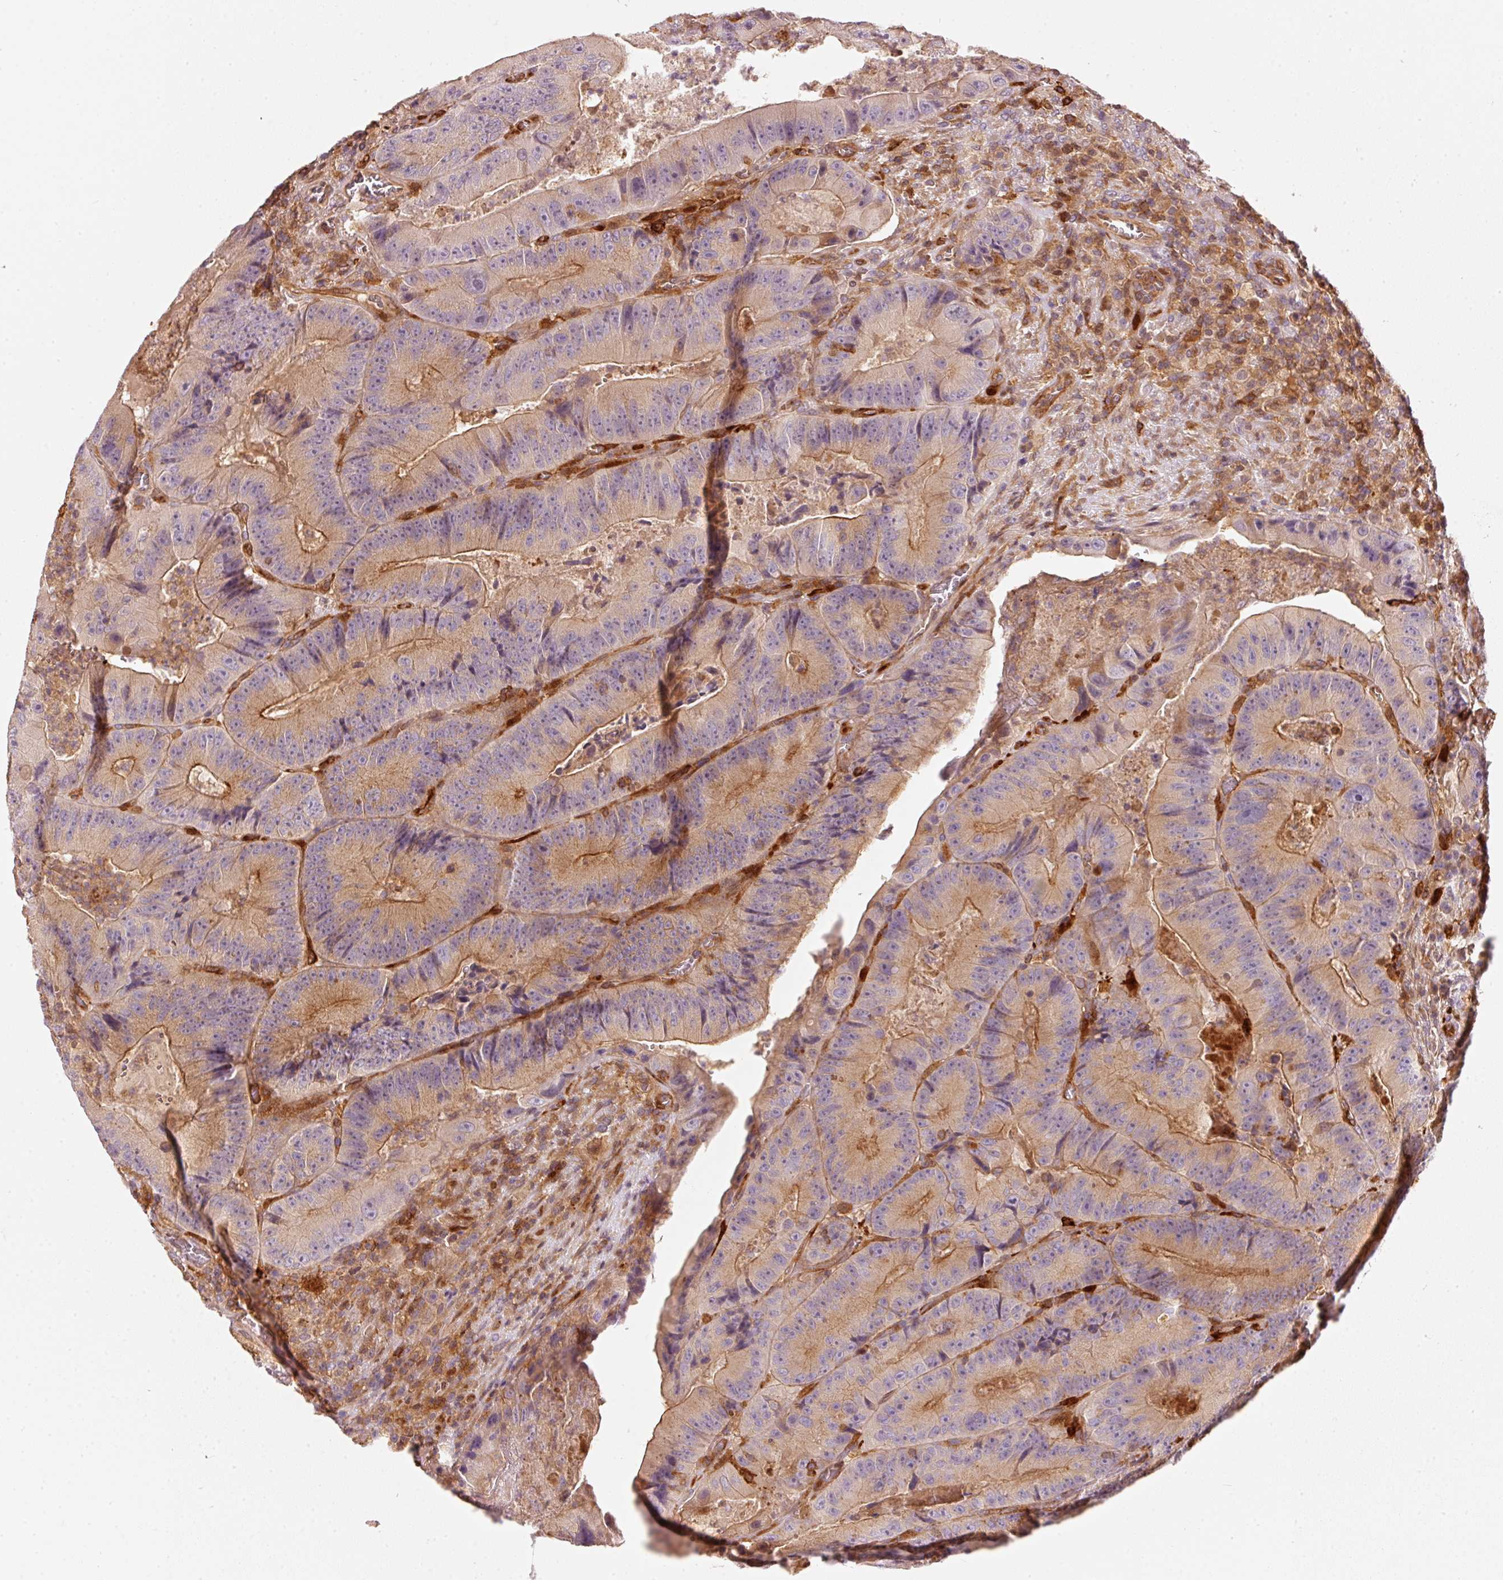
{"staining": {"intensity": "moderate", "quantity": ">75%", "location": "cytoplasmic/membranous"}, "tissue": "colorectal cancer", "cell_type": "Tumor cells", "image_type": "cancer", "snomed": [{"axis": "morphology", "description": "Adenocarcinoma, NOS"}, {"axis": "topography", "description": "Colon"}], "caption": "High-magnification brightfield microscopy of colorectal cancer (adenocarcinoma) stained with DAB (3,3'-diaminobenzidine) (brown) and counterstained with hematoxylin (blue). tumor cells exhibit moderate cytoplasmic/membranous staining is appreciated in approximately>75% of cells. (DAB (3,3'-diaminobenzidine) IHC with brightfield microscopy, high magnification).", "gene": "IQGAP2", "patient": {"sex": "female", "age": 86}}